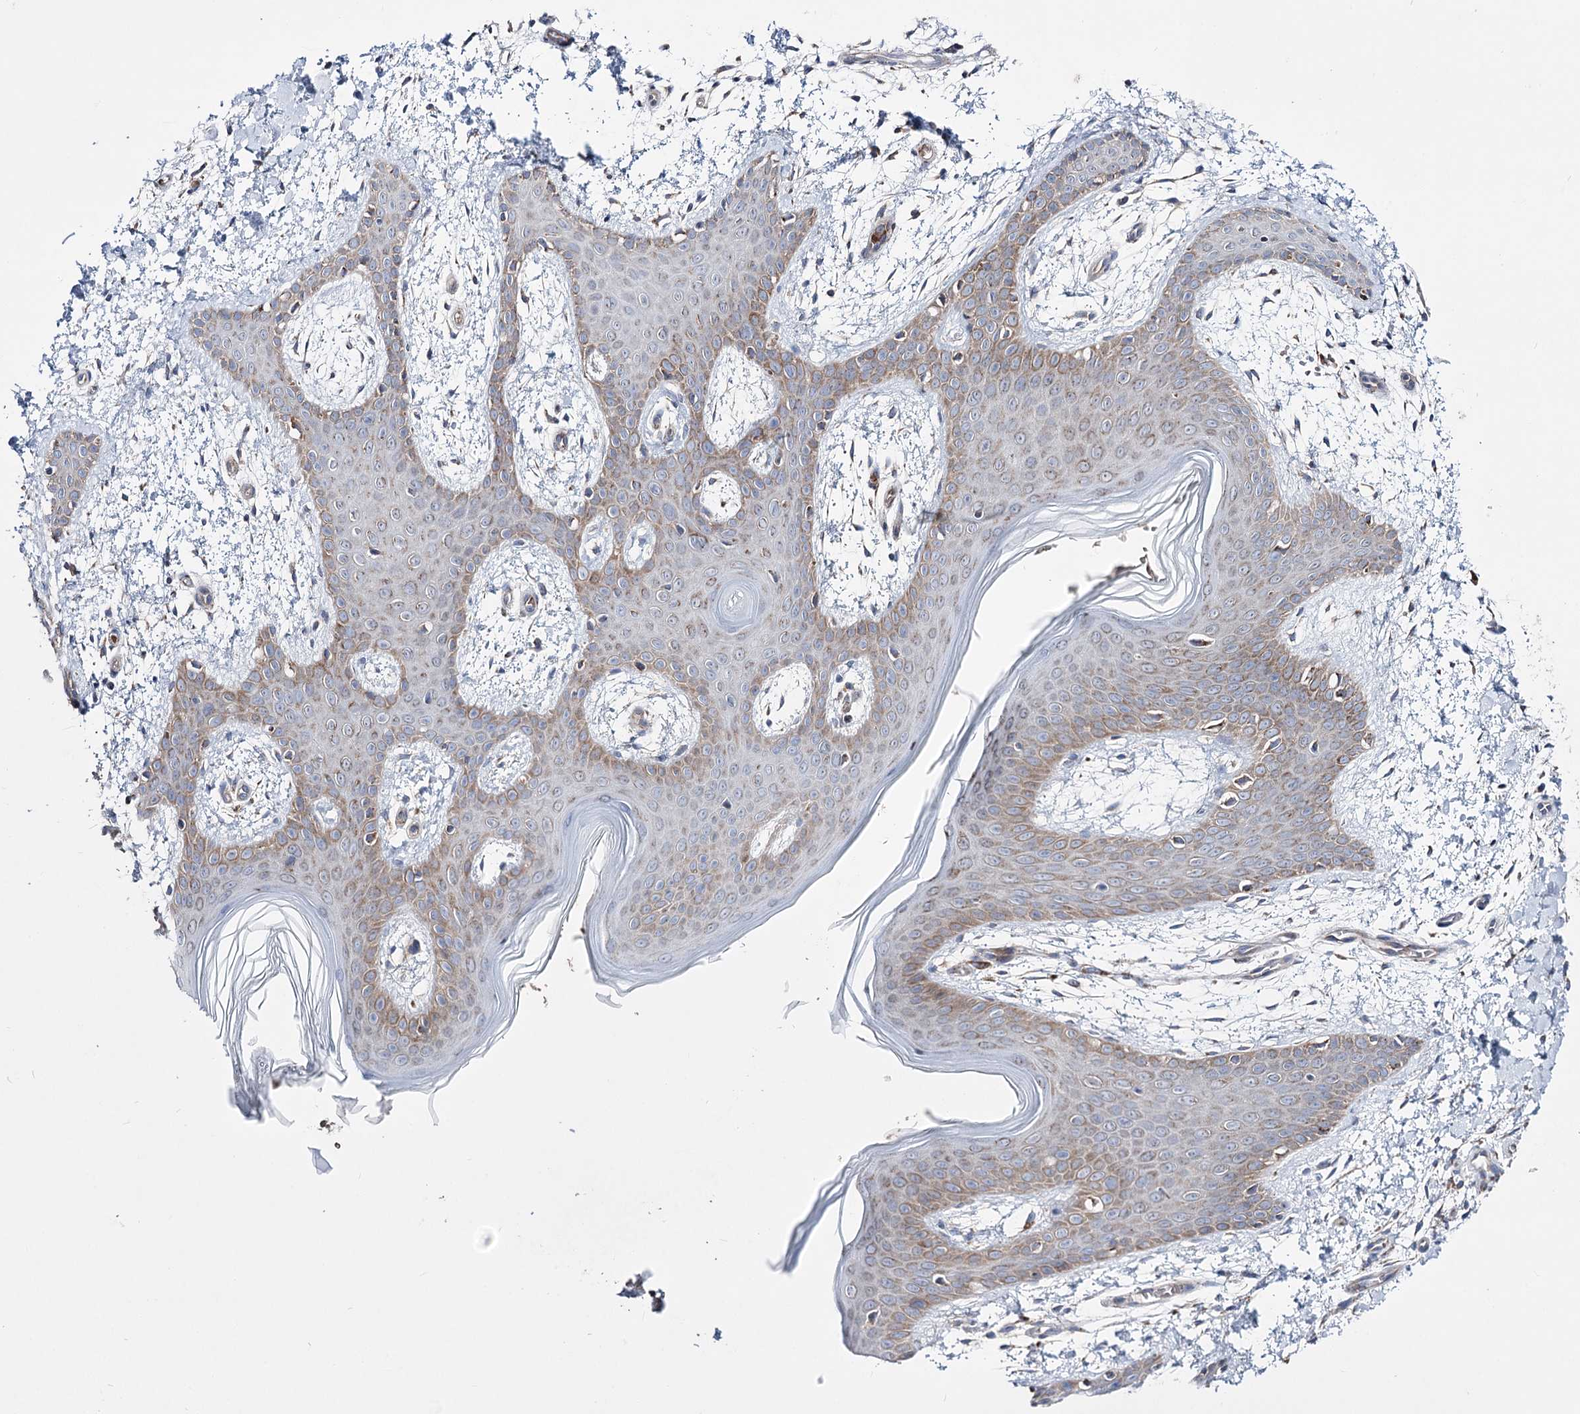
{"staining": {"intensity": "negative", "quantity": "none", "location": "none"}, "tissue": "skin", "cell_type": "Fibroblasts", "image_type": "normal", "snomed": [{"axis": "morphology", "description": "Normal tissue, NOS"}, {"axis": "topography", "description": "Skin"}], "caption": "IHC image of benign human skin stained for a protein (brown), which demonstrates no staining in fibroblasts. (DAB immunohistochemistry (IHC) with hematoxylin counter stain).", "gene": "OSBPL5", "patient": {"sex": "male", "age": 36}}